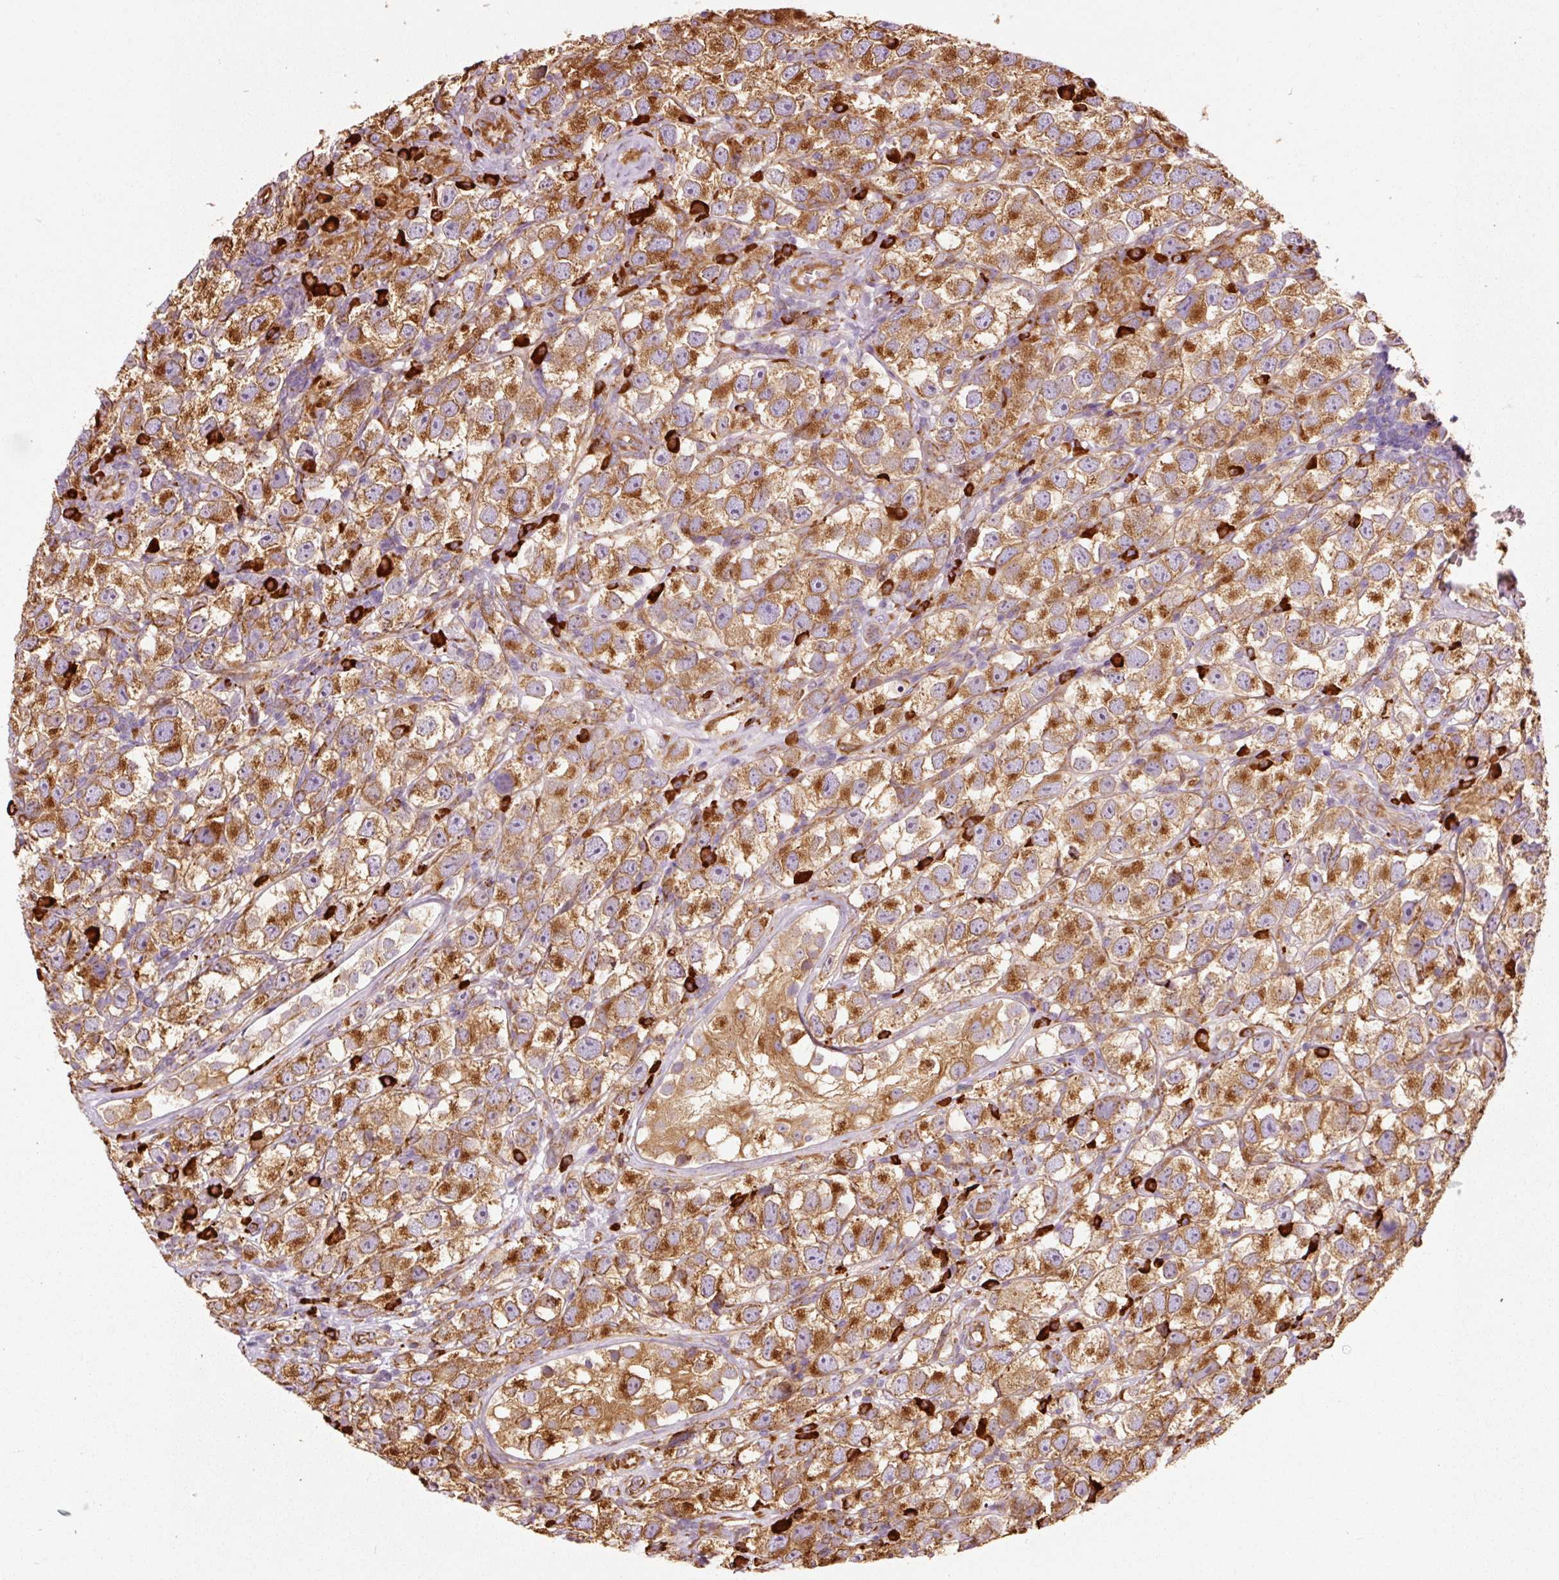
{"staining": {"intensity": "strong", "quantity": ">75%", "location": "cytoplasmic/membranous"}, "tissue": "testis cancer", "cell_type": "Tumor cells", "image_type": "cancer", "snomed": [{"axis": "morphology", "description": "Seminoma, NOS"}, {"axis": "topography", "description": "Testis"}], "caption": "The photomicrograph exhibits staining of testis seminoma, revealing strong cytoplasmic/membranous protein positivity (brown color) within tumor cells.", "gene": "KLC1", "patient": {"sex": "male", "age": 26}}